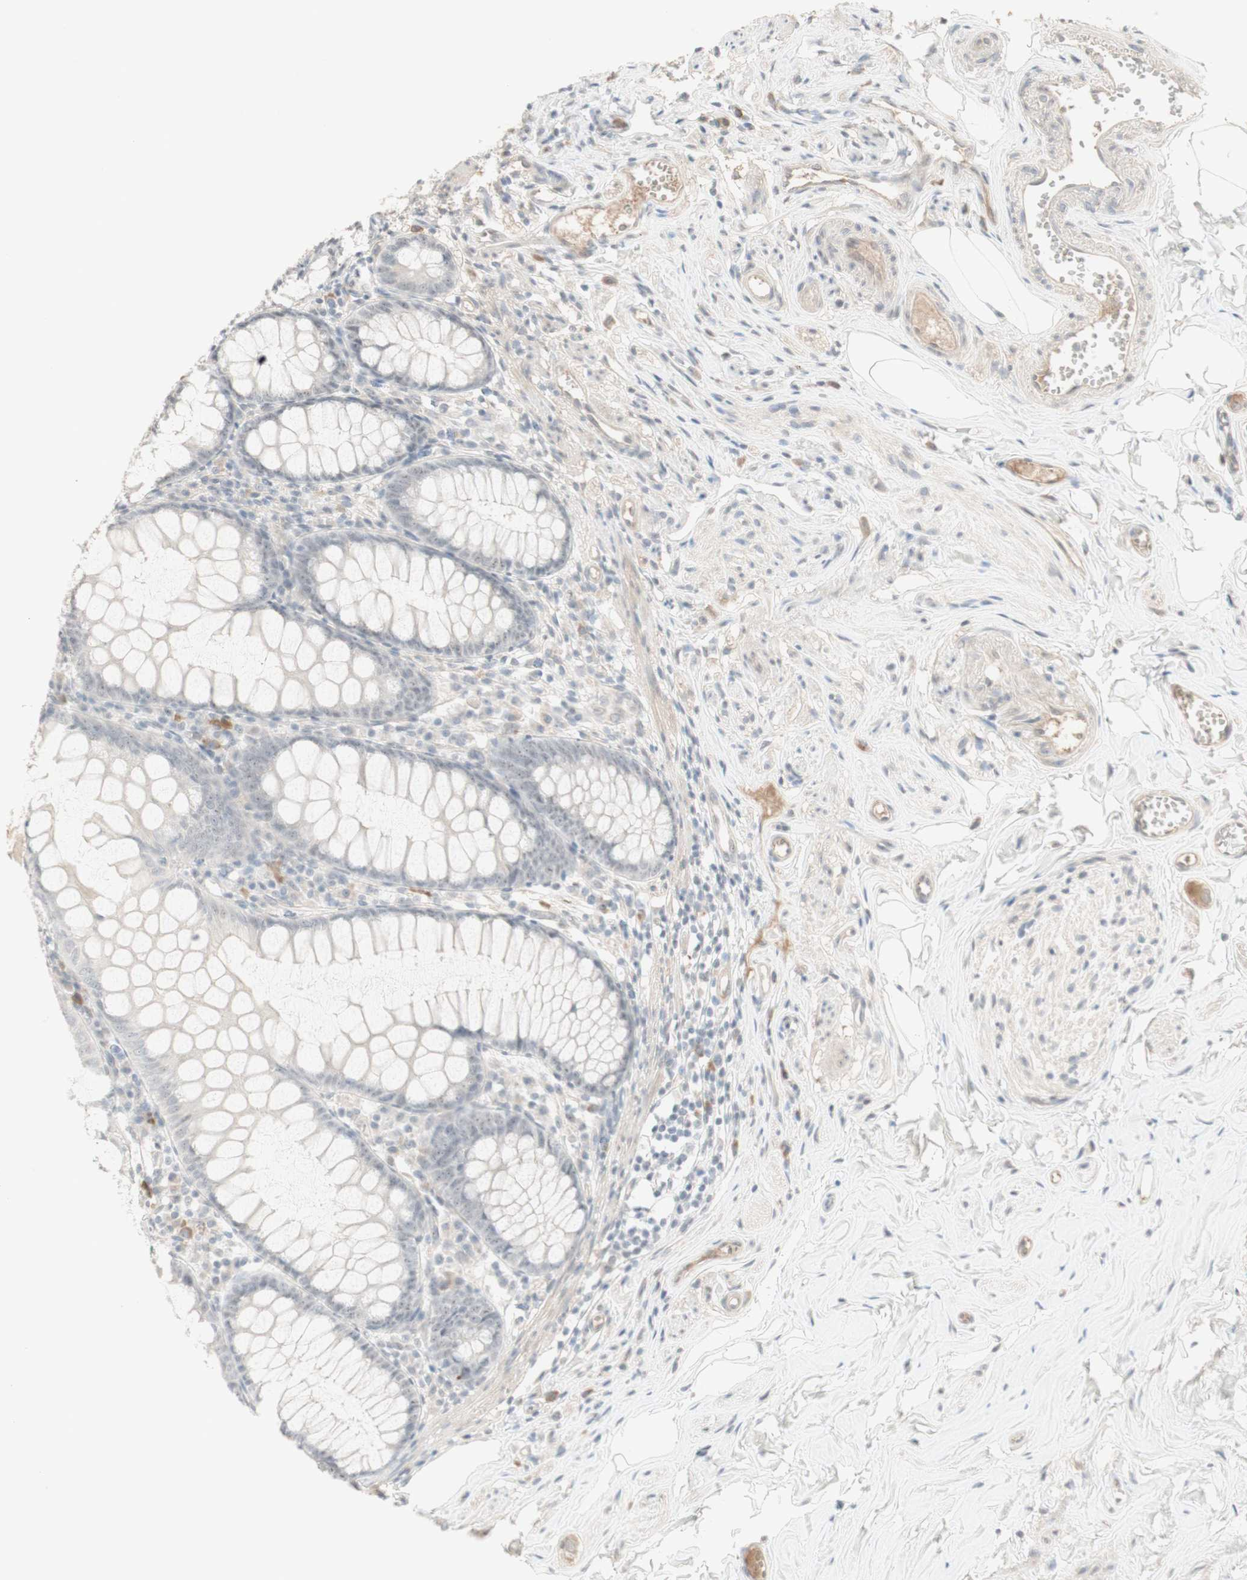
{"staining": {"intensity": "negative", "quantity": "none", "location": "none"}, "tissue": "appendix", "cell_type": "Glandular cells", "image_type": "normal", "snomed": [{"axis": "morphology", "description": "Normal tissue, NOS"}, {"axis": "topography", "description": "Appendix"}], "caption": "A photomicrograph of appendix stained for a protein shows no brown staining in glandular cells.", "gene": "PLCD4", "patient": {"sex": "female", "age": 77}}